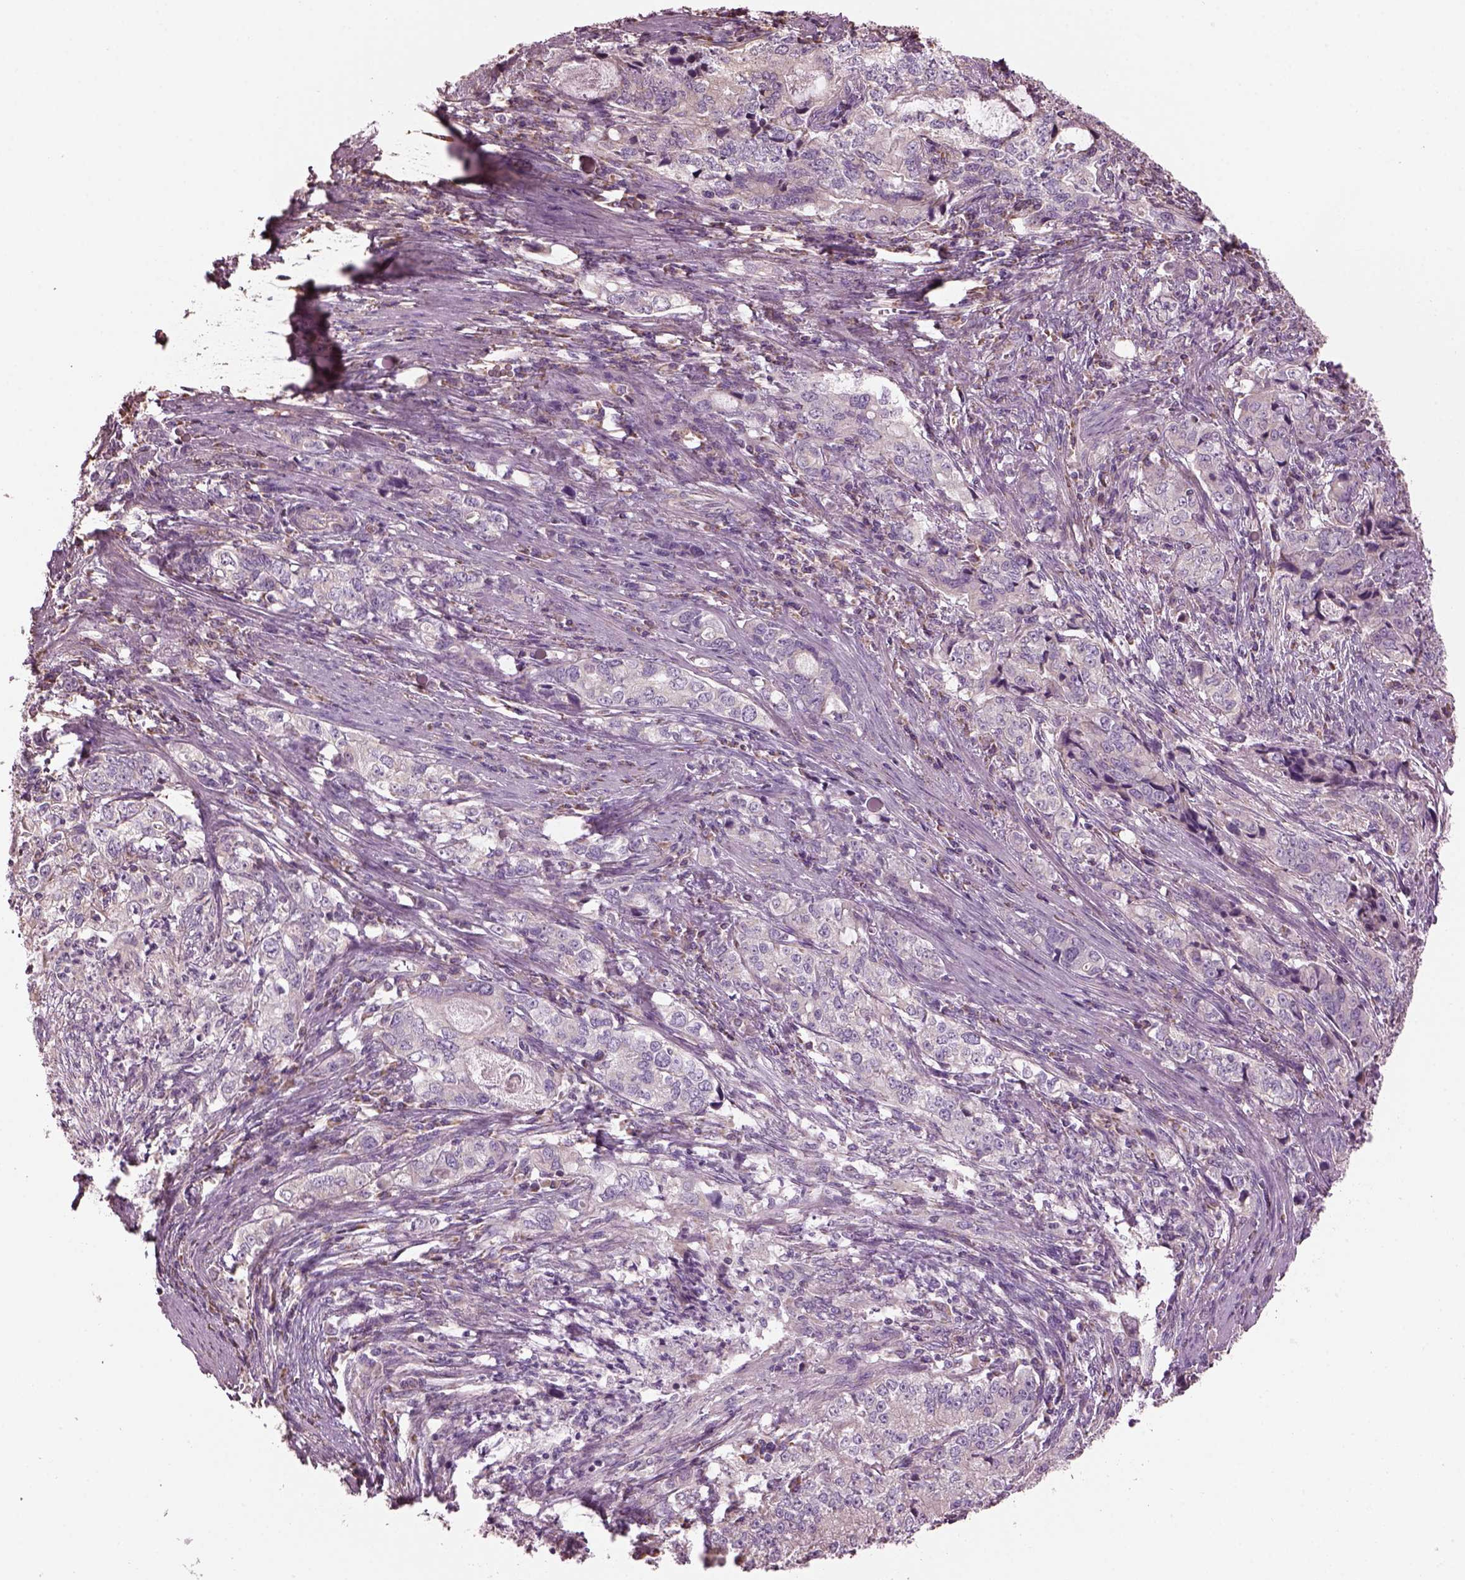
{"staining": {"intensity": "negative", "quantity": "none", "location": "none"}, "tissue": "stomach cancer", "cell_type": "Tumor cells", "image_type": "cancer", "snomed": [{"axis": "morphology", "description": "Adenocarcinoma, NOS"}, {"axis": "topography", "description": "Stomach, lower"}], "caption": "An immunohistochemistry (IHC) image of stomach cancer is shown. There is no staining in tumor cells of stomach cancer. The staining is performed using DAB (3,3'-diaminobenzidine) brown chromogen with nuclei counter-stained in using hematoxylin.", "gene": "SPATA7", "patient": {"sex": "female", "age": 72}}